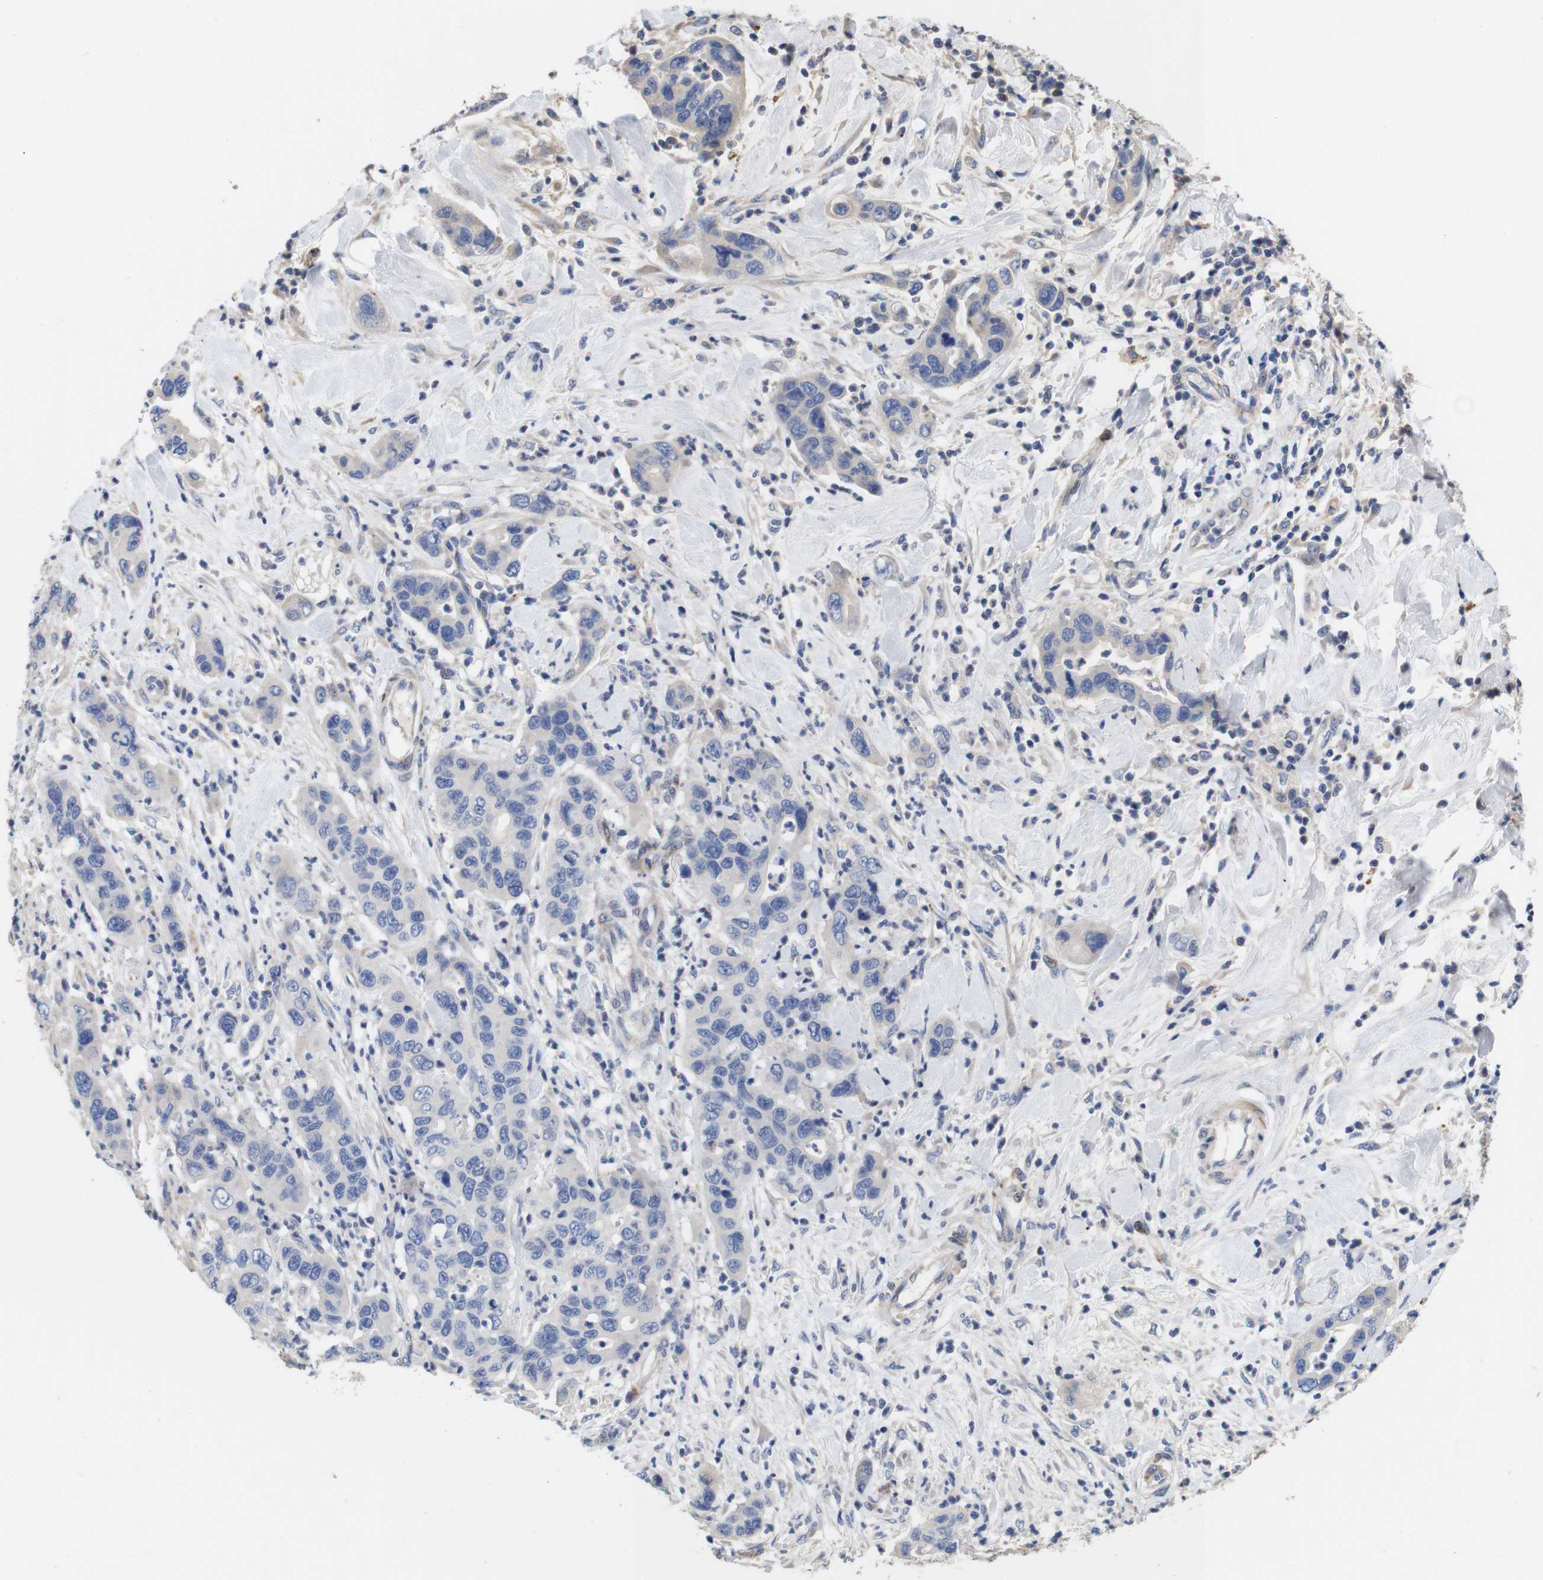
{"staining": {"intensity": "negative", "quantity": "none", "location": "none"}, "tissue": "pancreatic cancer", "cell_type": "Tumor cells", "image_type": "cancer", "snomed": [{"axis": "morphology", "description": "Adenocarcinoma, NOS"}, {"axis": "topography", "description": "Pancreas"}], "caption": "High magnification brightfield microscopy of pancreatic cancer stained with DAB (3,3'-diaminobenzidine) (brown) and counterstained with hematoxylin (blue): tumor cells show no significant expression.", "gene": "SPRY3", "patient": {"sex": "female", "age": 71}}